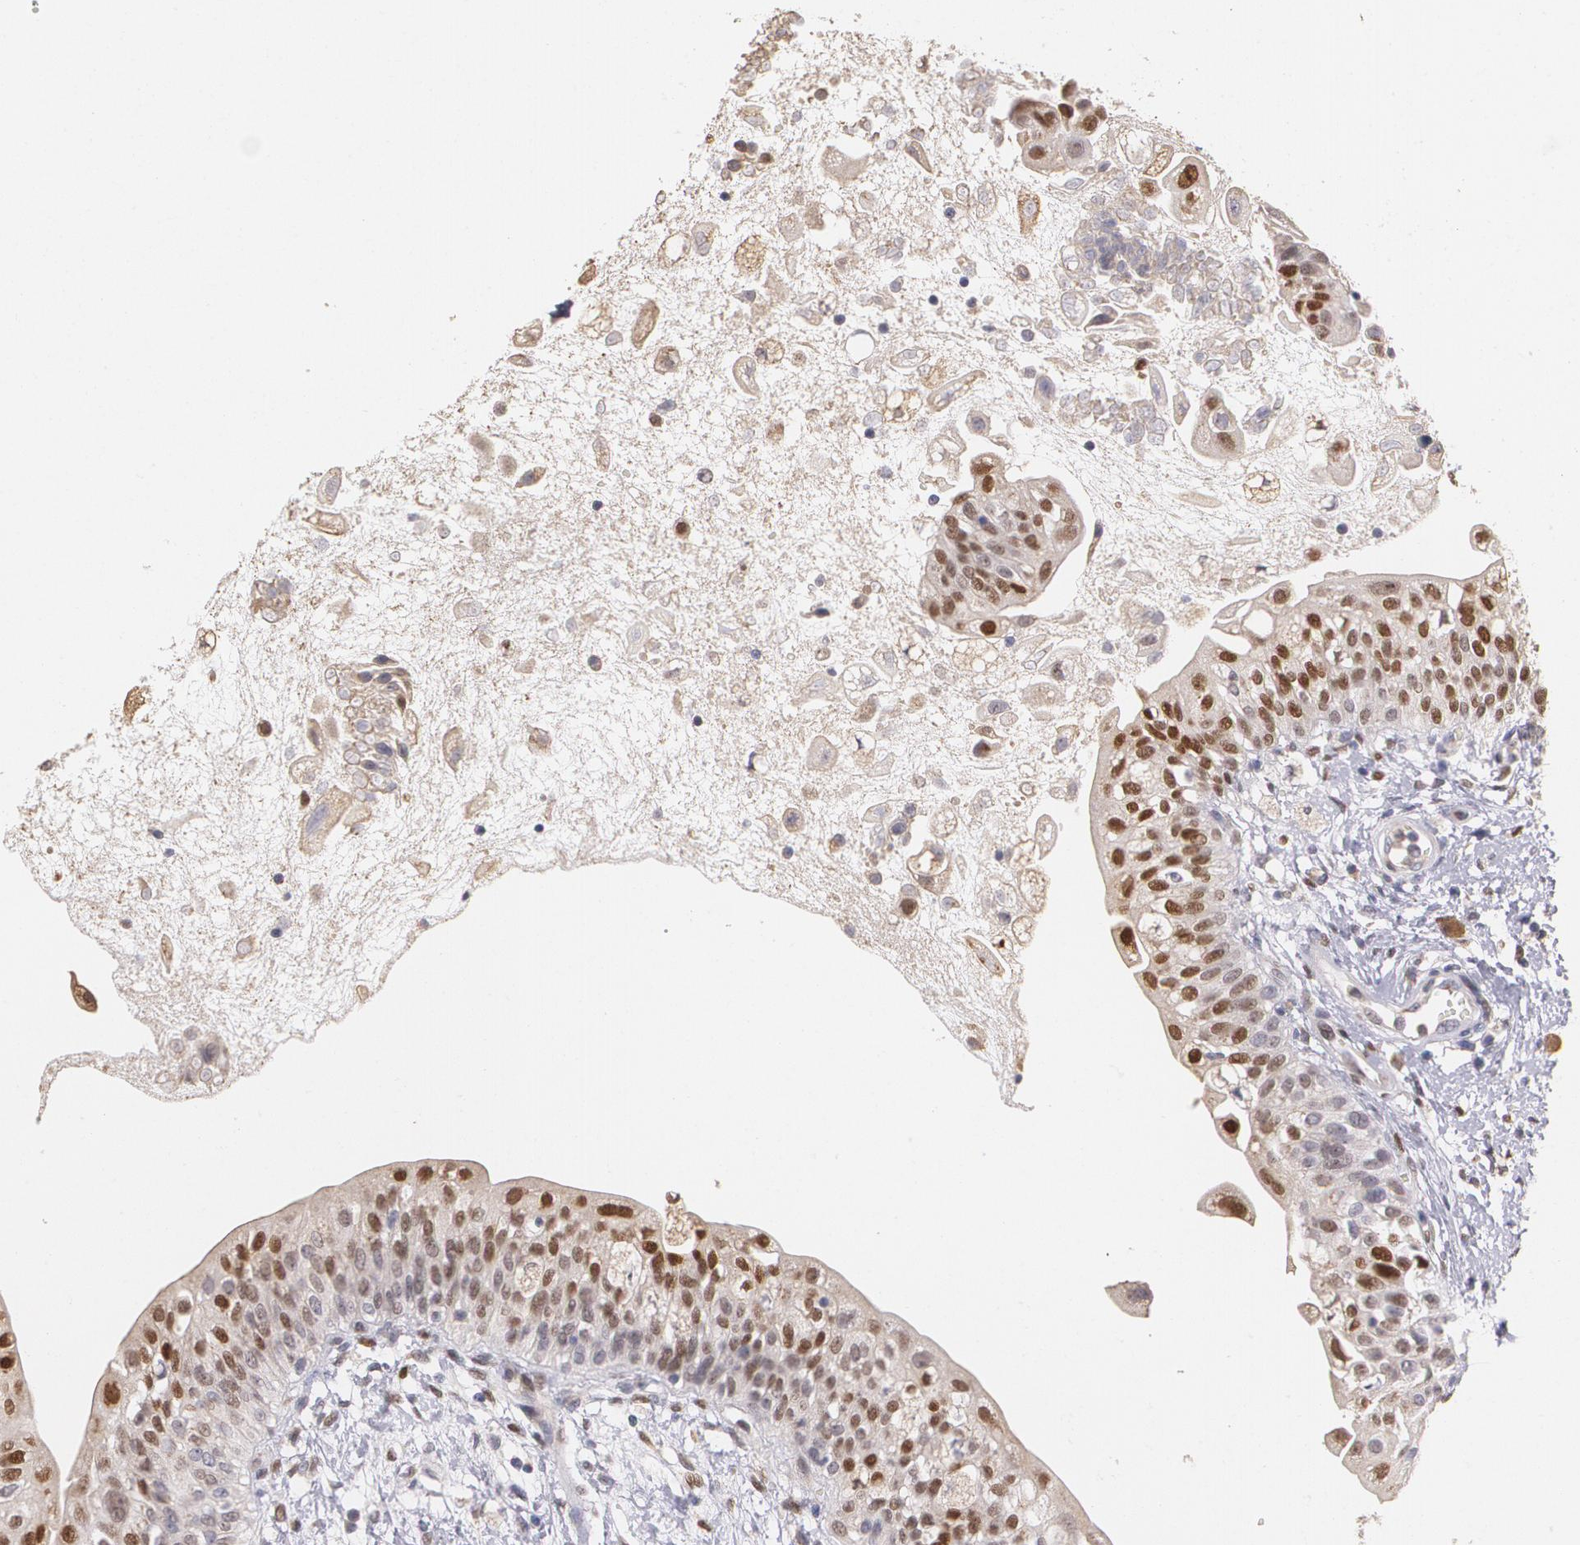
{"staining": {"intensity": "moderate", "quantity": ">75%", "location": "cytoplasmic/membranous,nuclear"}, "tissue": "urinary bladder", "cell_type": "Urothelial cells", "image_type": "normal", "snomed": [{"axis": "morphology", "description": "Normal tissue, NOS"}, {"axis": "topography", "description": "Urinary bladder"}], "caption": "Urinary bladder stained with a protein marker displays moderate staining in urothelial cells.", "gene": "ATF3", "patient": {"sex": "female", "age": 55}}